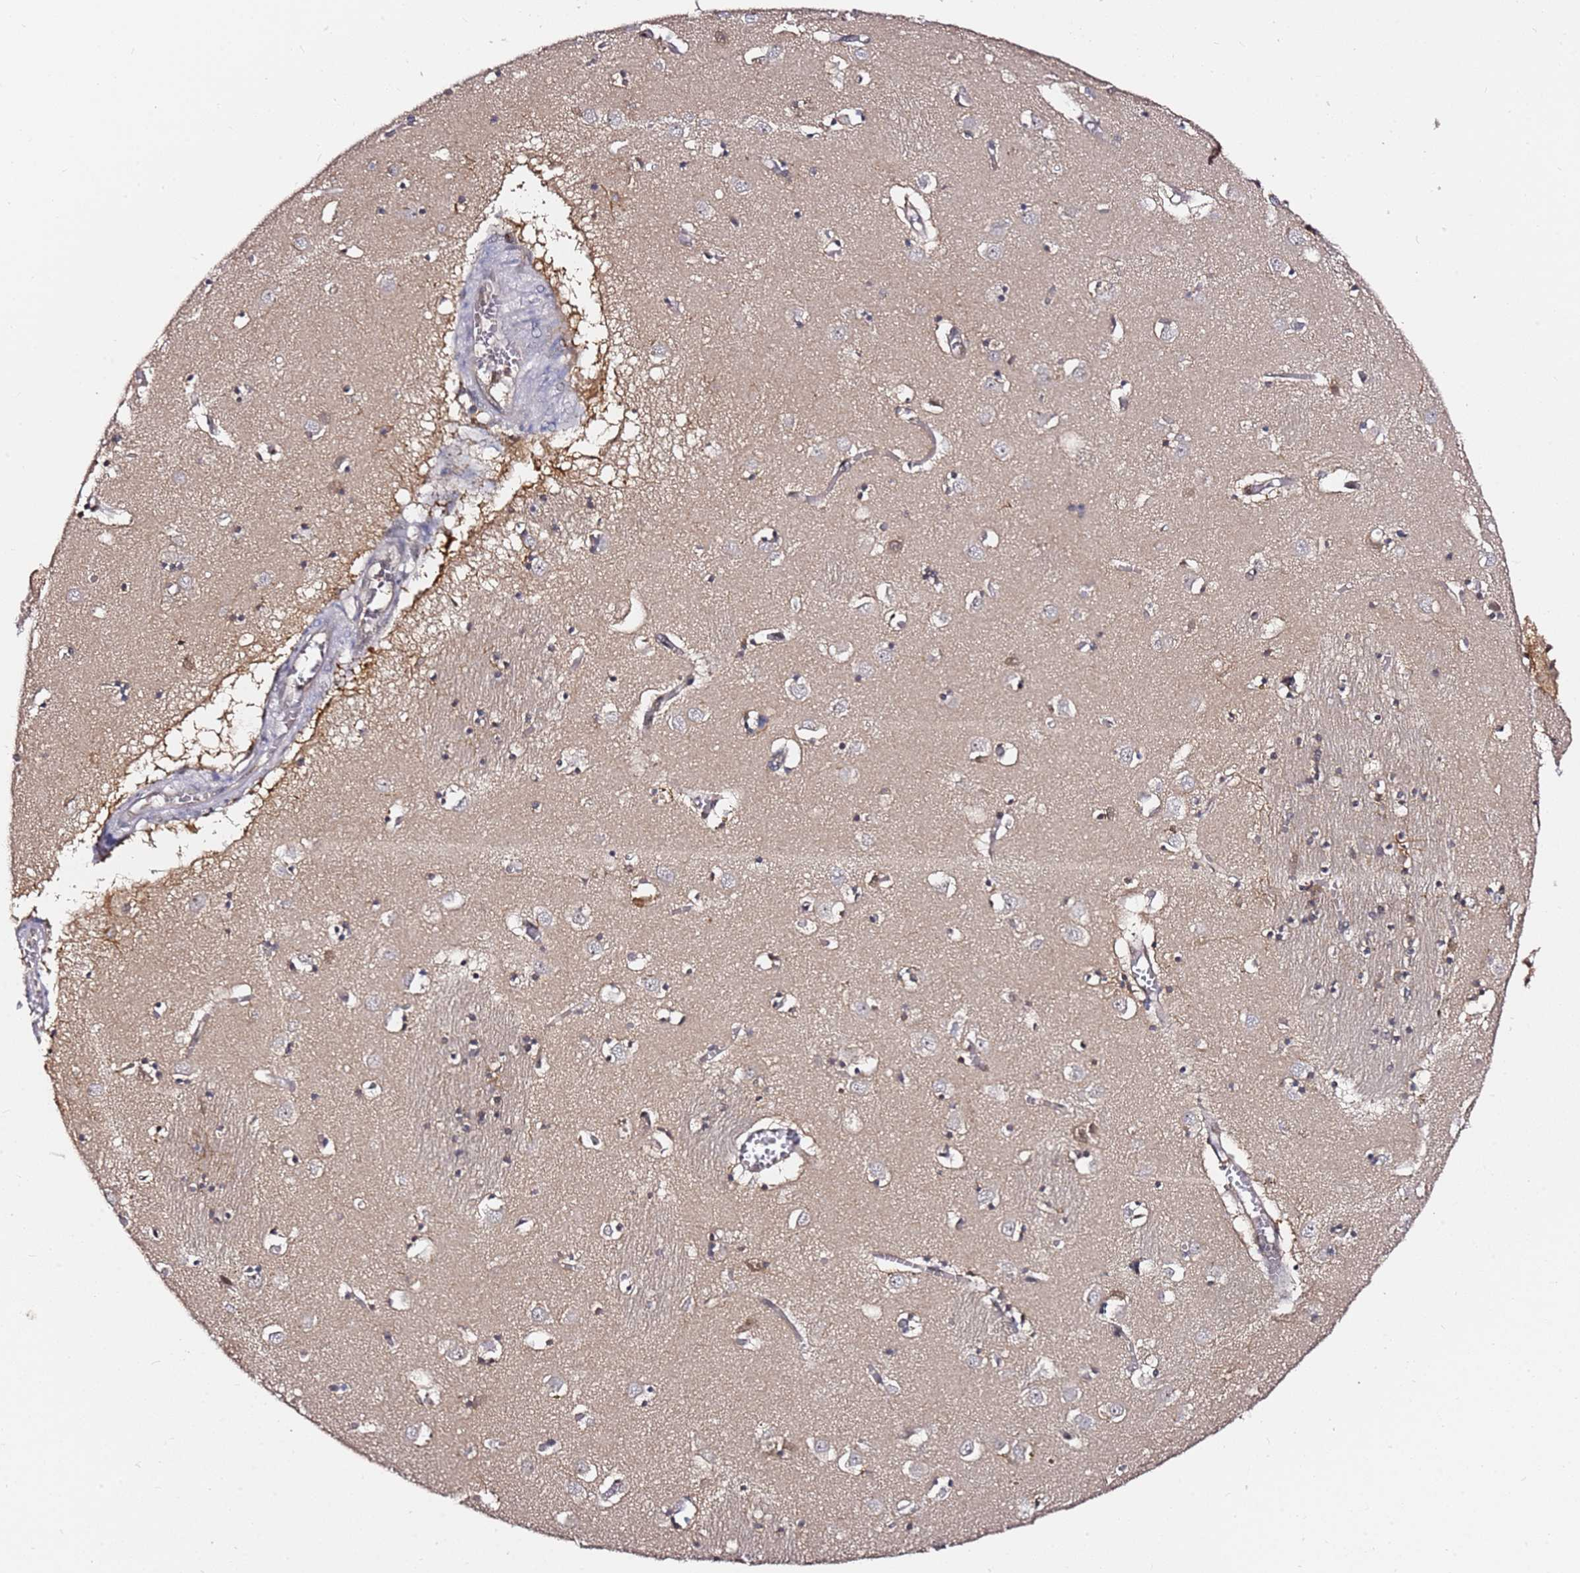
{"staining": {"intensity": "negative", "quantity": "none", "location": "none"}, "tissue": "caudate", "cell_type": "Glial cells", "image_type": "normal", "snomed": [{"axis": "morphology", "description": "Normal tissue, NOS"}, {"axis": "topography", "description": "Lateral ventricle wall"}], "caption": "Caudate stained for a protein using immunohistochemistry (IHC) displays no expression glial cells.", "gene": "RGS18", "patient": {"sex": "male", "age": 70}}